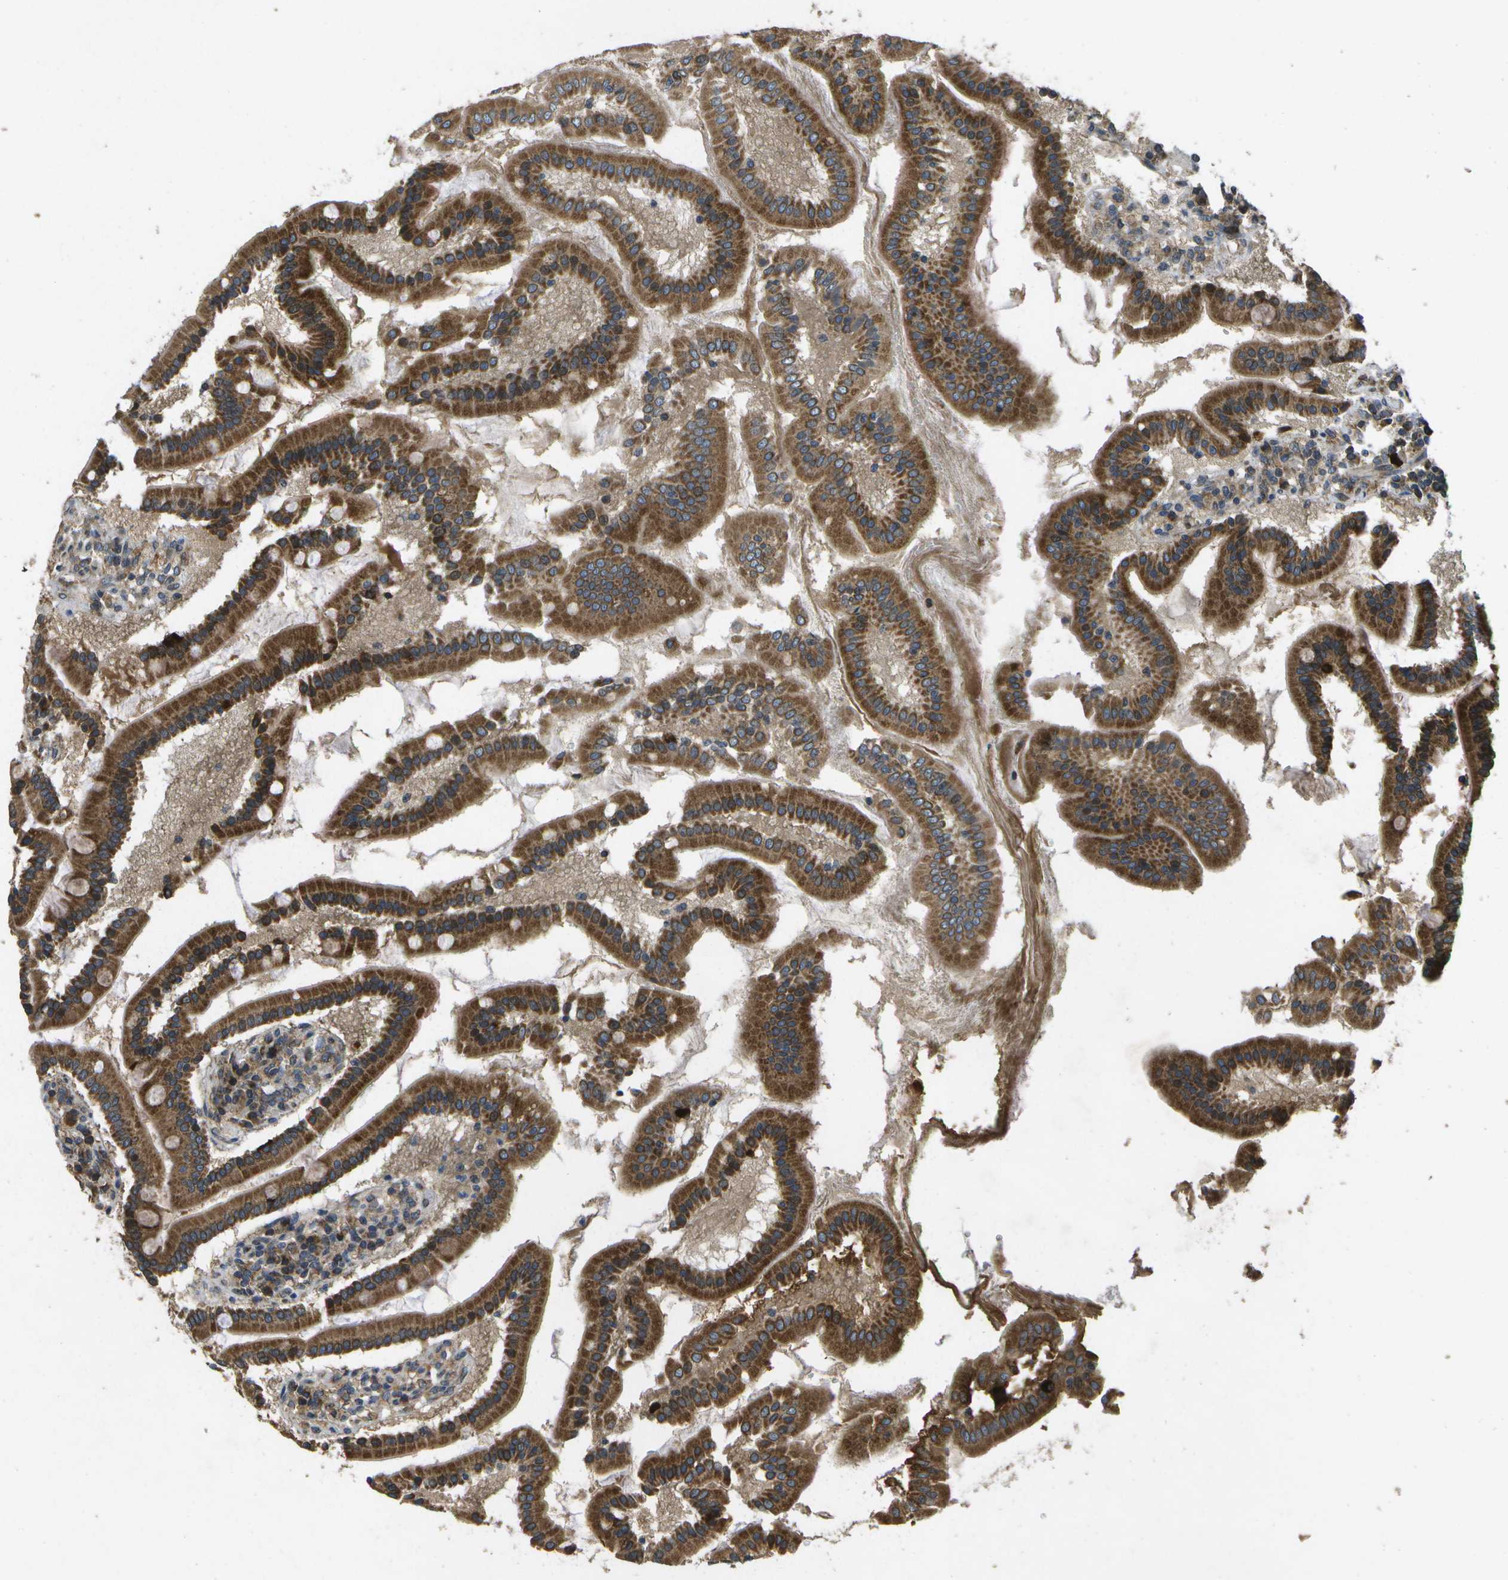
{"staining": {"intensity": "strong", "quantity": ">75%", "location": "cytoplasmic/membranous"}, "tissue": "duodenum", "cell_type": "Glandular cells", "image_type": "normal", "snomed": [{"axis": "morphology", "description": "Normal tissue, NOS"}, {"axis": "topography", "description": "Duodenum"}], "caption": "Immunohistochemical staining of unremarkable human duodenum exhibits high levels of strong cytoplasmic/membranous expression in approximately >75% of glandular cells. (DAB IHC with brightfield microscopy, high magnification).", "gene": "HFE", "patient": {"sex": "male", "age": 50}}